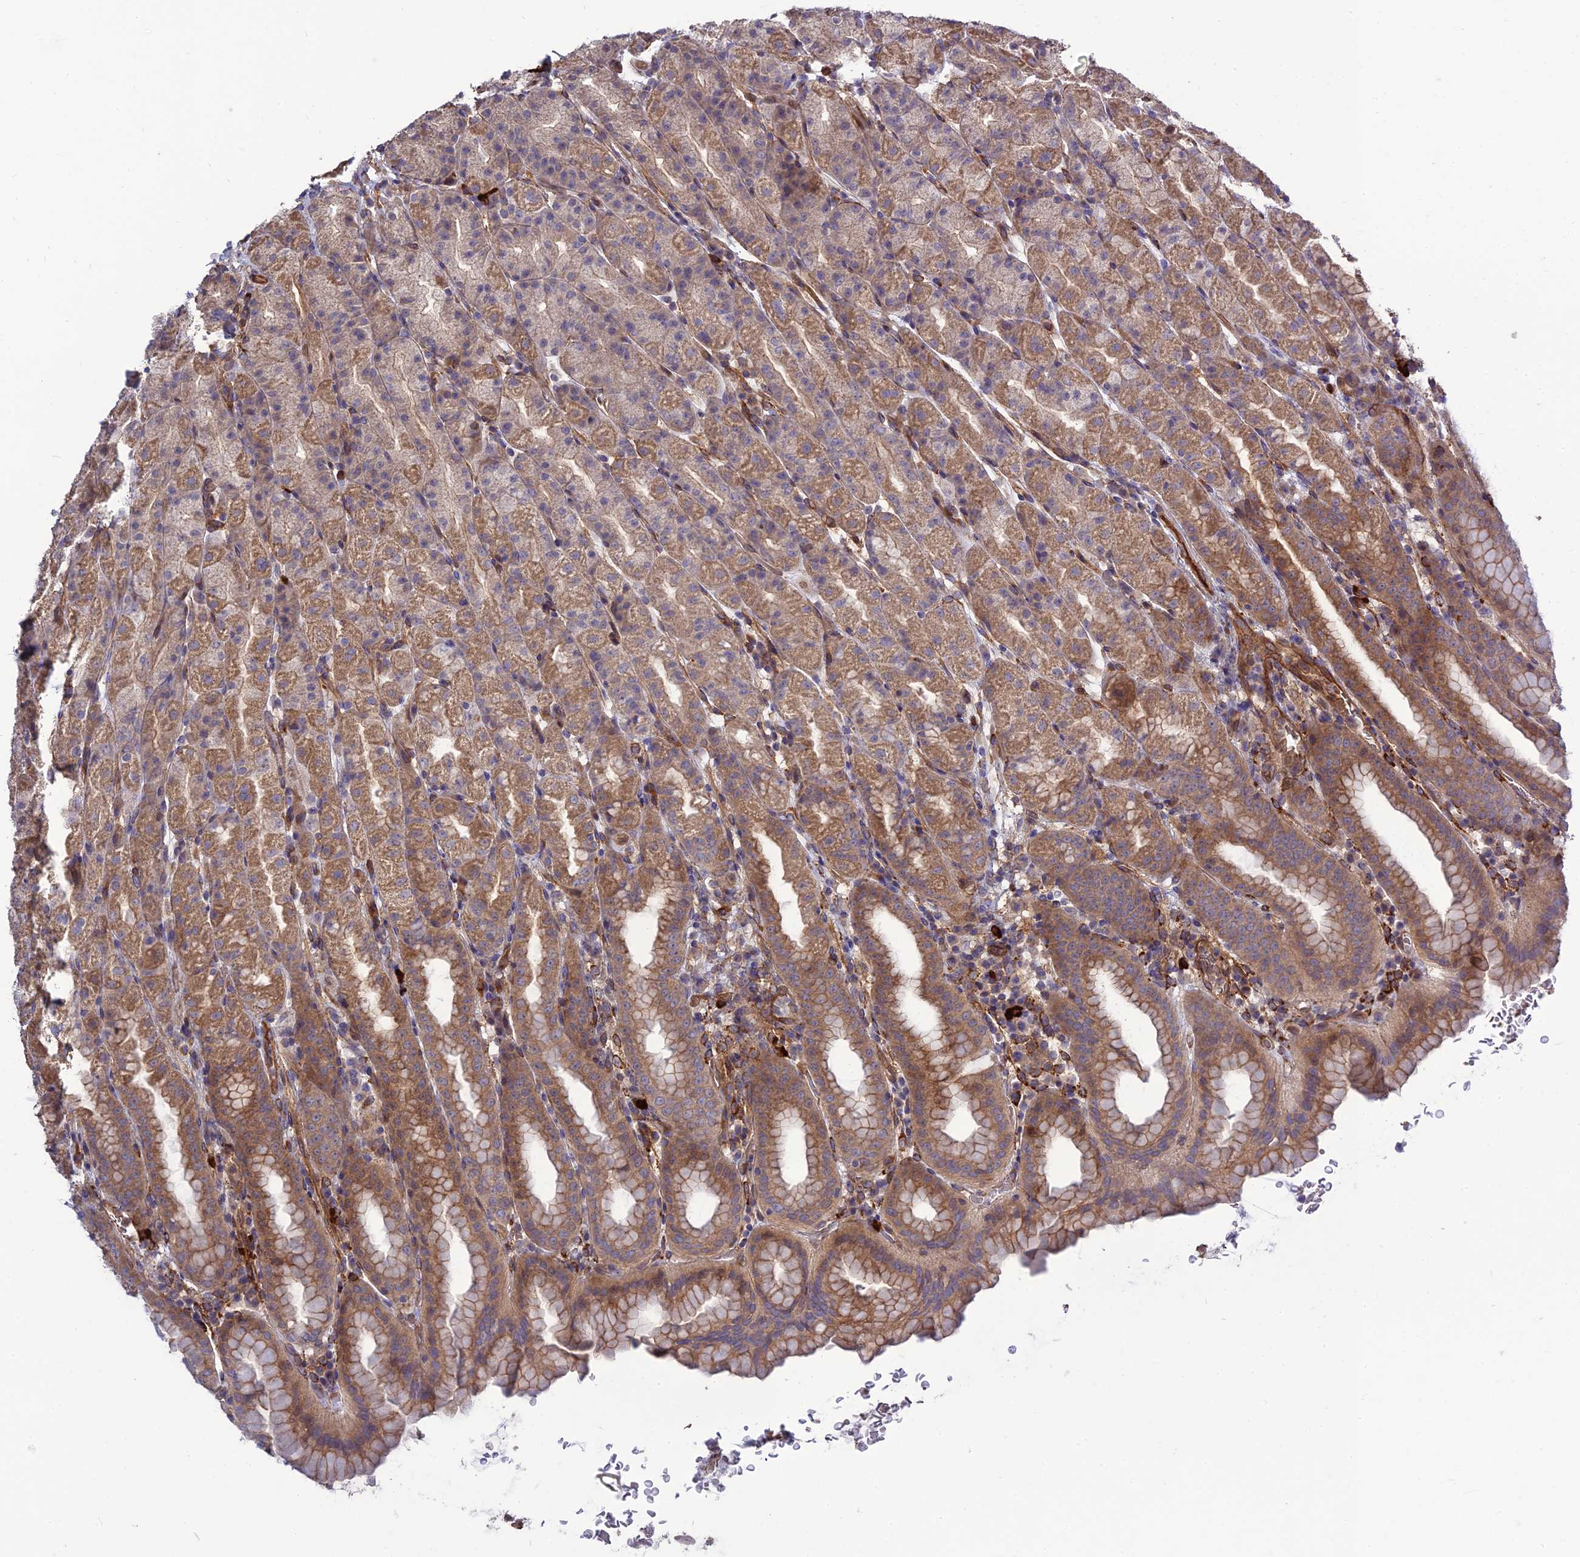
{"staining": {"intensity": "moderate", "quantity": "25%-75%", "location": "cytoplasmic/membranous"}, "tissue": "stomach", "cell_type": "Glandular cells", "image_type": "normal", "snomed": [{"axis": "morphology", "description": "Normal tissue, NOS"}, {"axis": "topography", "description": "Stomach, upper"}], "caption": "DAB immunohistochemical staining of unremarkable human stomach exhibits moderate cytoplasmic/membranous protein staining in approximately 25%-75% of glandular cells.", "gene": "CRTAP", "patient": {"sex": "male", "age": 68}}